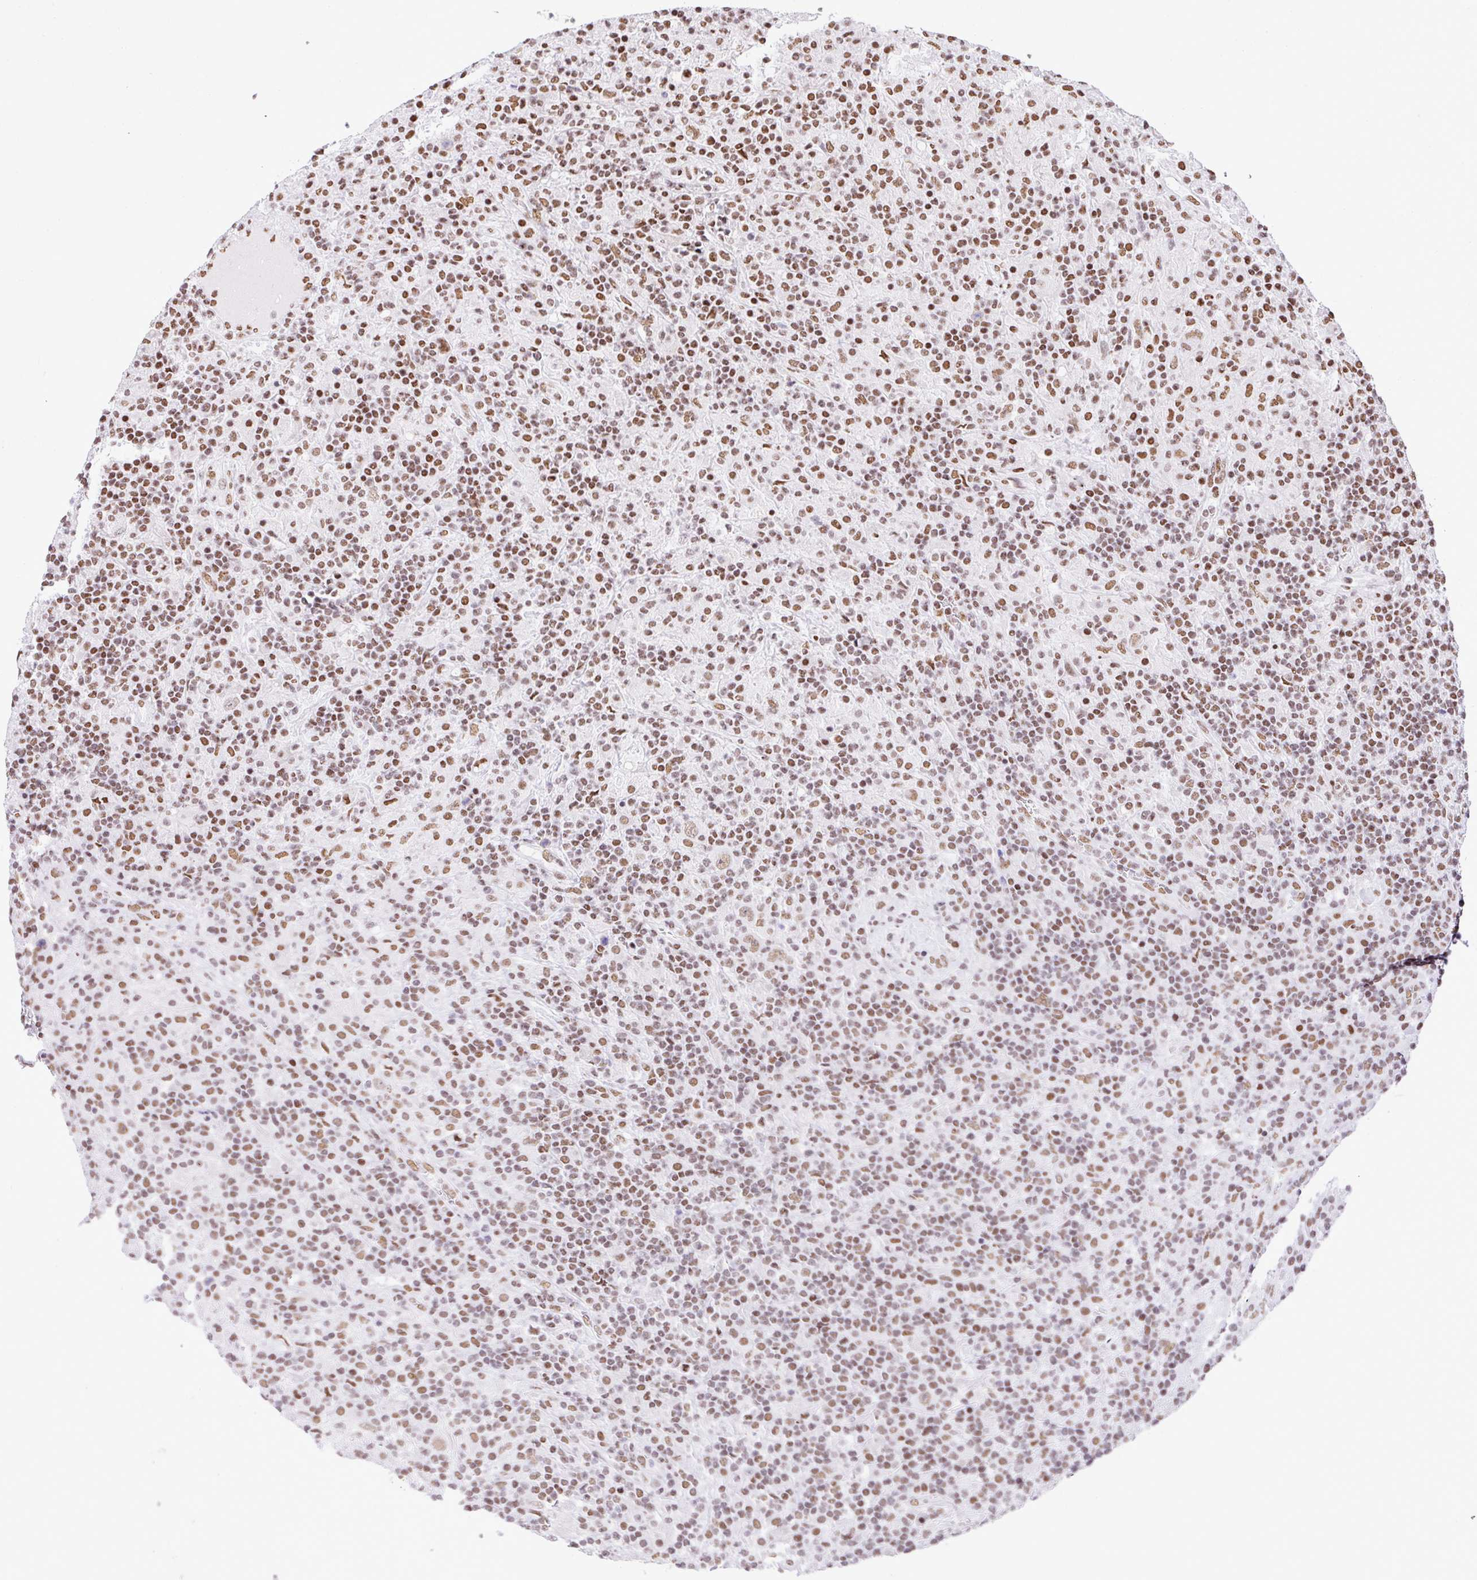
{"staining": {"intensity": "weak", "quantity": ">75%", "location": "nuclear"}, "tissue": "lymphoma", "cell_type": "Tumor cells", "image_type": "cancer", "snomed": [{"axis": "morphology", "description": "Hodgkin's disease, NOS"}, {"axis": "topography", "description": "Lymph node"}], "caption": "This micrograph displays IHC staining of human Hodgkin's disease, with low weak nuclear staining in approximately >75% of tumor cells.", "gene": "RARG", "patient": {"sex": "male", "age": 70}}